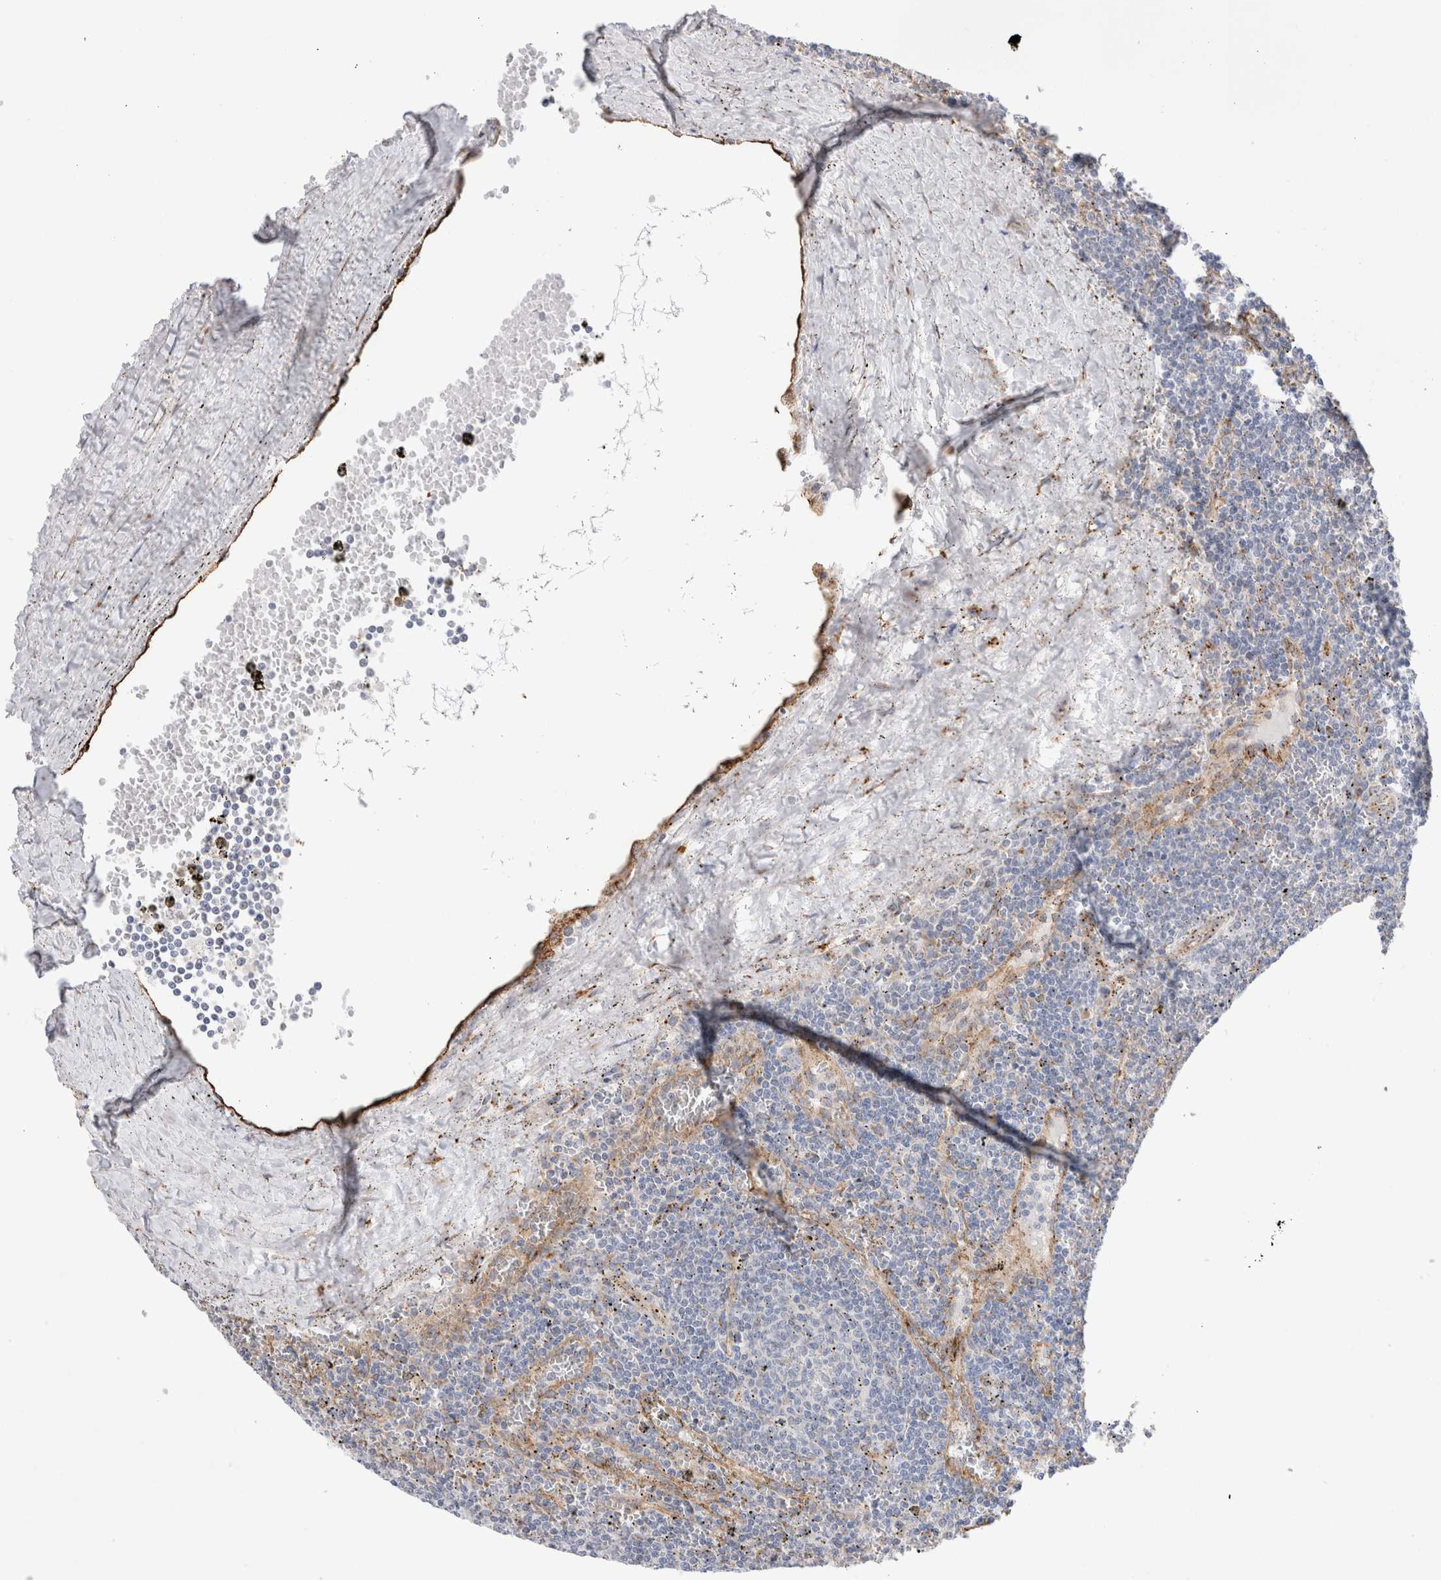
{"staining": {"intensity": "negative", "quantity": "none", "location": "none"}, "tissue": "lymphoma", "cell_type": "Tumor cells", "image_type": "cancer", "snomed": [{"axis": "morphology", "description": "Malignant lymphoma, non-Hodgkin's type, Low grade"}, {"axis": "topography", "description": "Spleen"}], "caption": "An immunohistochemistry (IHC) photomicrograph of low-grade malignant lymphoma, non-Hodgkin's type is shown. There is no staining in tumor cells of low-grade malignant lymphoma, non-Hodgkin's type.", "gene": "CNPY4", "patient": {"sex": "female", "age": 50}}